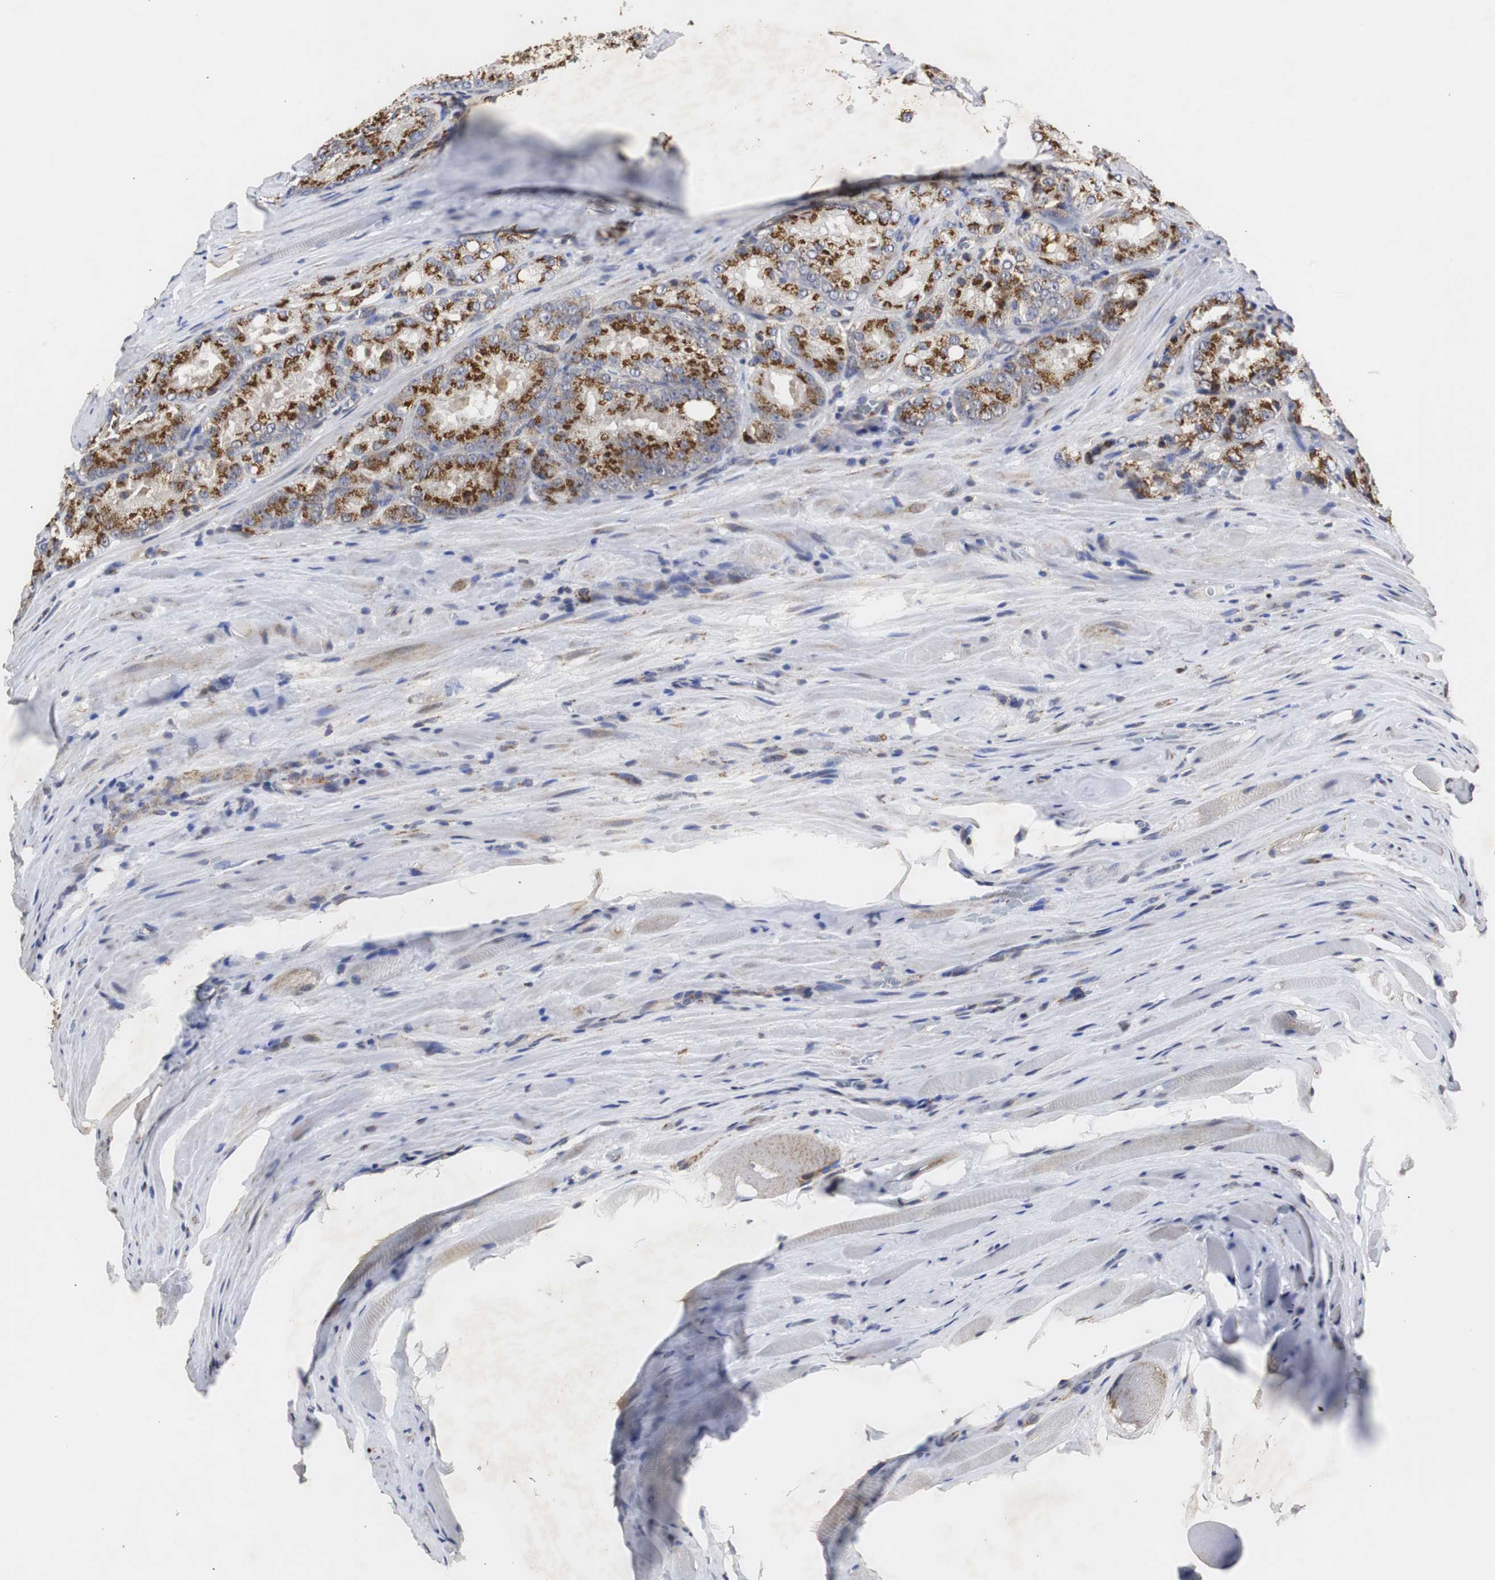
{"staining": {"intensity": "strong", "quantity": ">75%", "location": "cytoplasmic/membranous"}, "tissue": "prostate cancer", "cell_type": "Tumor cells", "image_type": "cancer", "snomed": [{"axis": "morphology", "description": "Adenocarcinoma, Low grade"}, {"axis": "topography", "description": "Prostate"}], "caption": "This is a photomicrograph of immunohistochemistry staining of prostate cancer, which shows strong expression in the cytoplasmic/membranous of tumor cells.", "gene": "HSD17B10", "patient": {"sex": "male", "age": 64}}